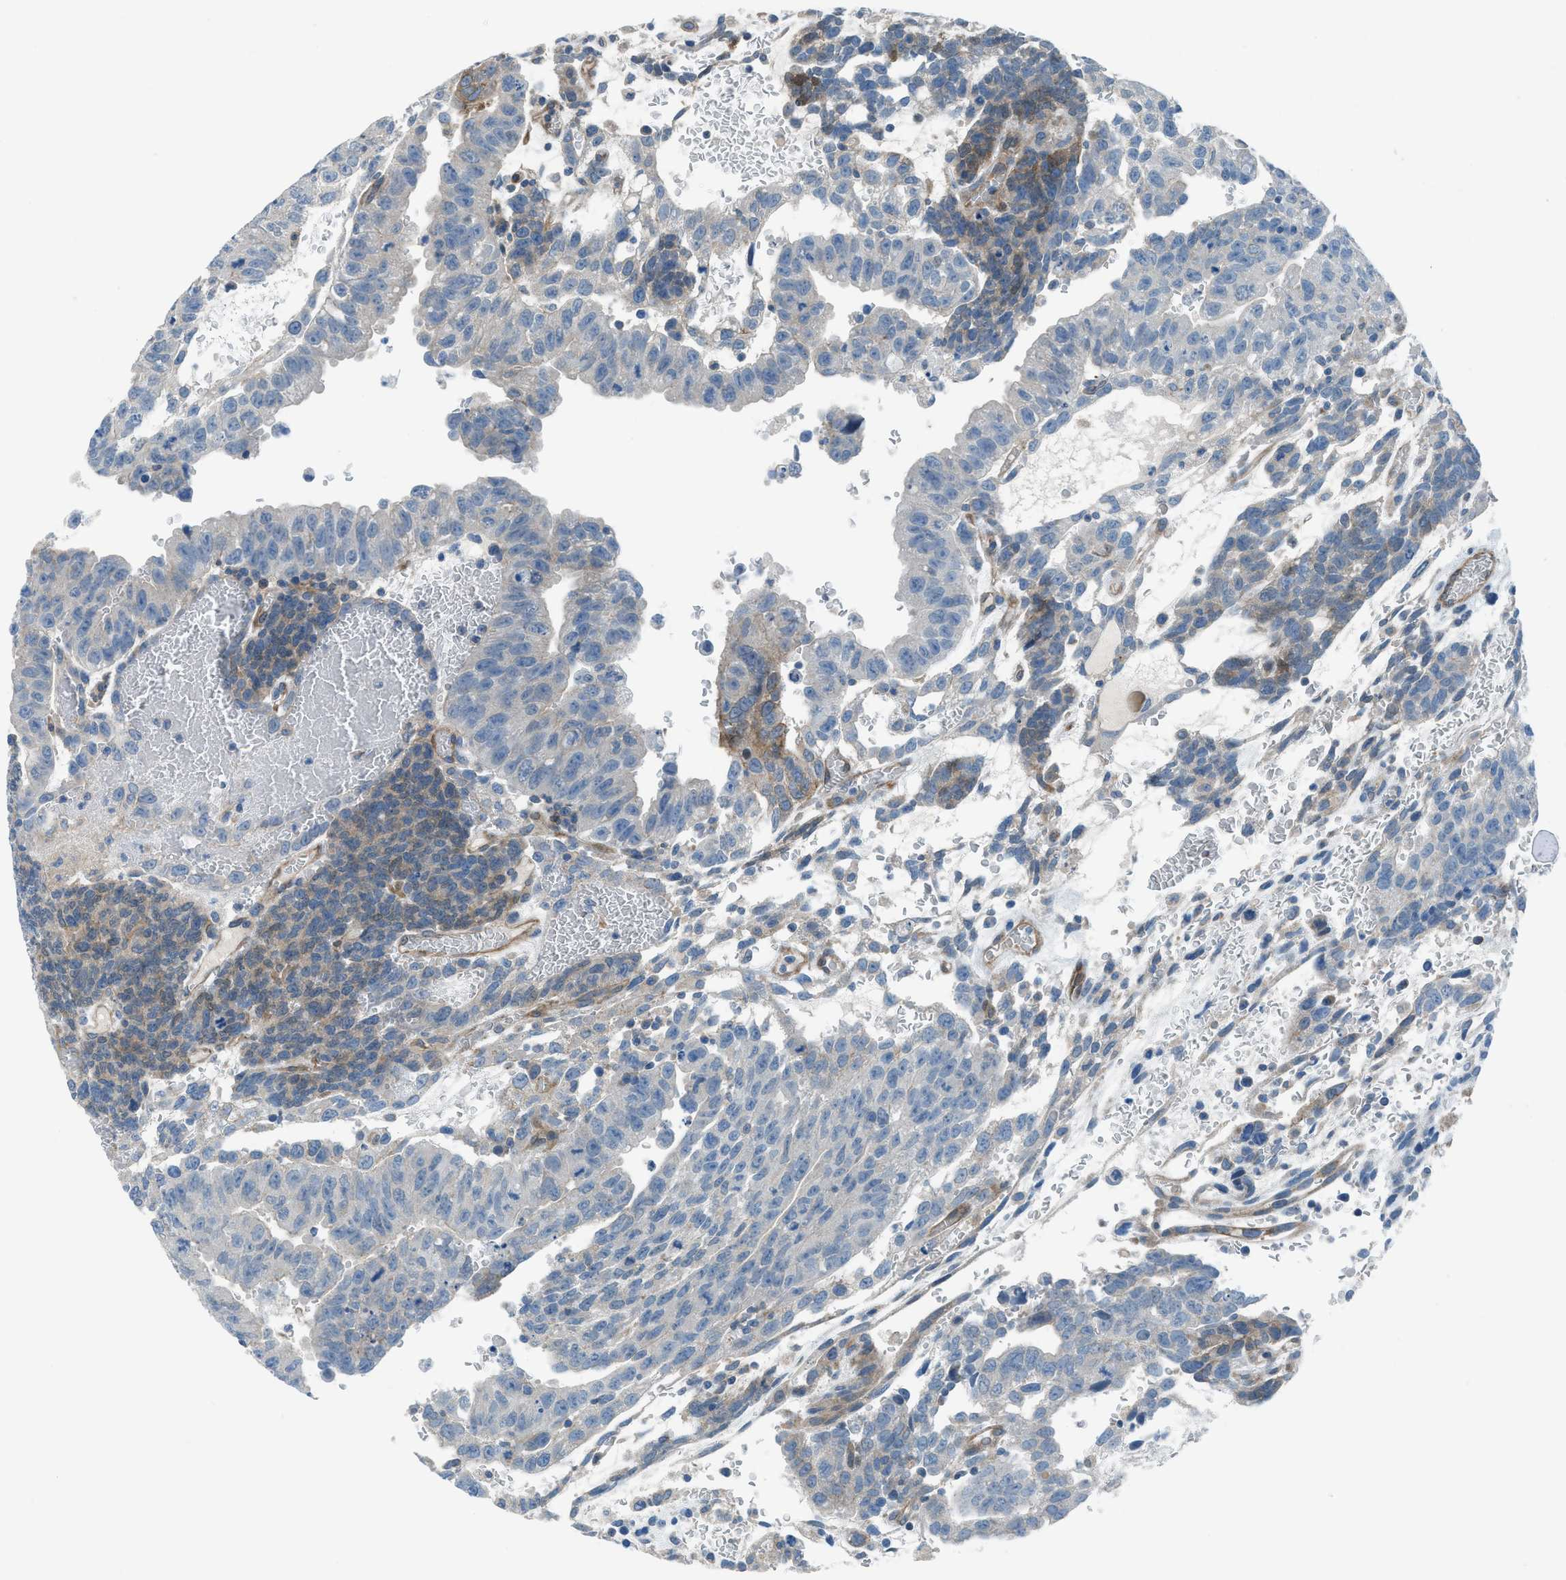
{"staining": {"intensity": "moderate", "quantity": "<25%", "location": "cytoplasmic/membranous"}, "tissue": "testis cancer", "cell_type": "Tumor cells", "image_type": "cancer", "snomed": [{"axis": "morphology", "description": "Seminoma, NOS"}, {"axis": "morphology", "description": "Carcinoma, Embryonal, NOS"}, {"axis": "topography", "description": "Testis"}], "caption": "This photomicrograph shows testis cancer (embryonal carcinoma) stained with IHC to label a protein in brown. The cytoplasmic/membranous of tumor cells show moderate positivity for the protein. Nuclei are counter-stained blue.", "gene": "PRKN", "patient": {"sex": "male", "age": 52}}